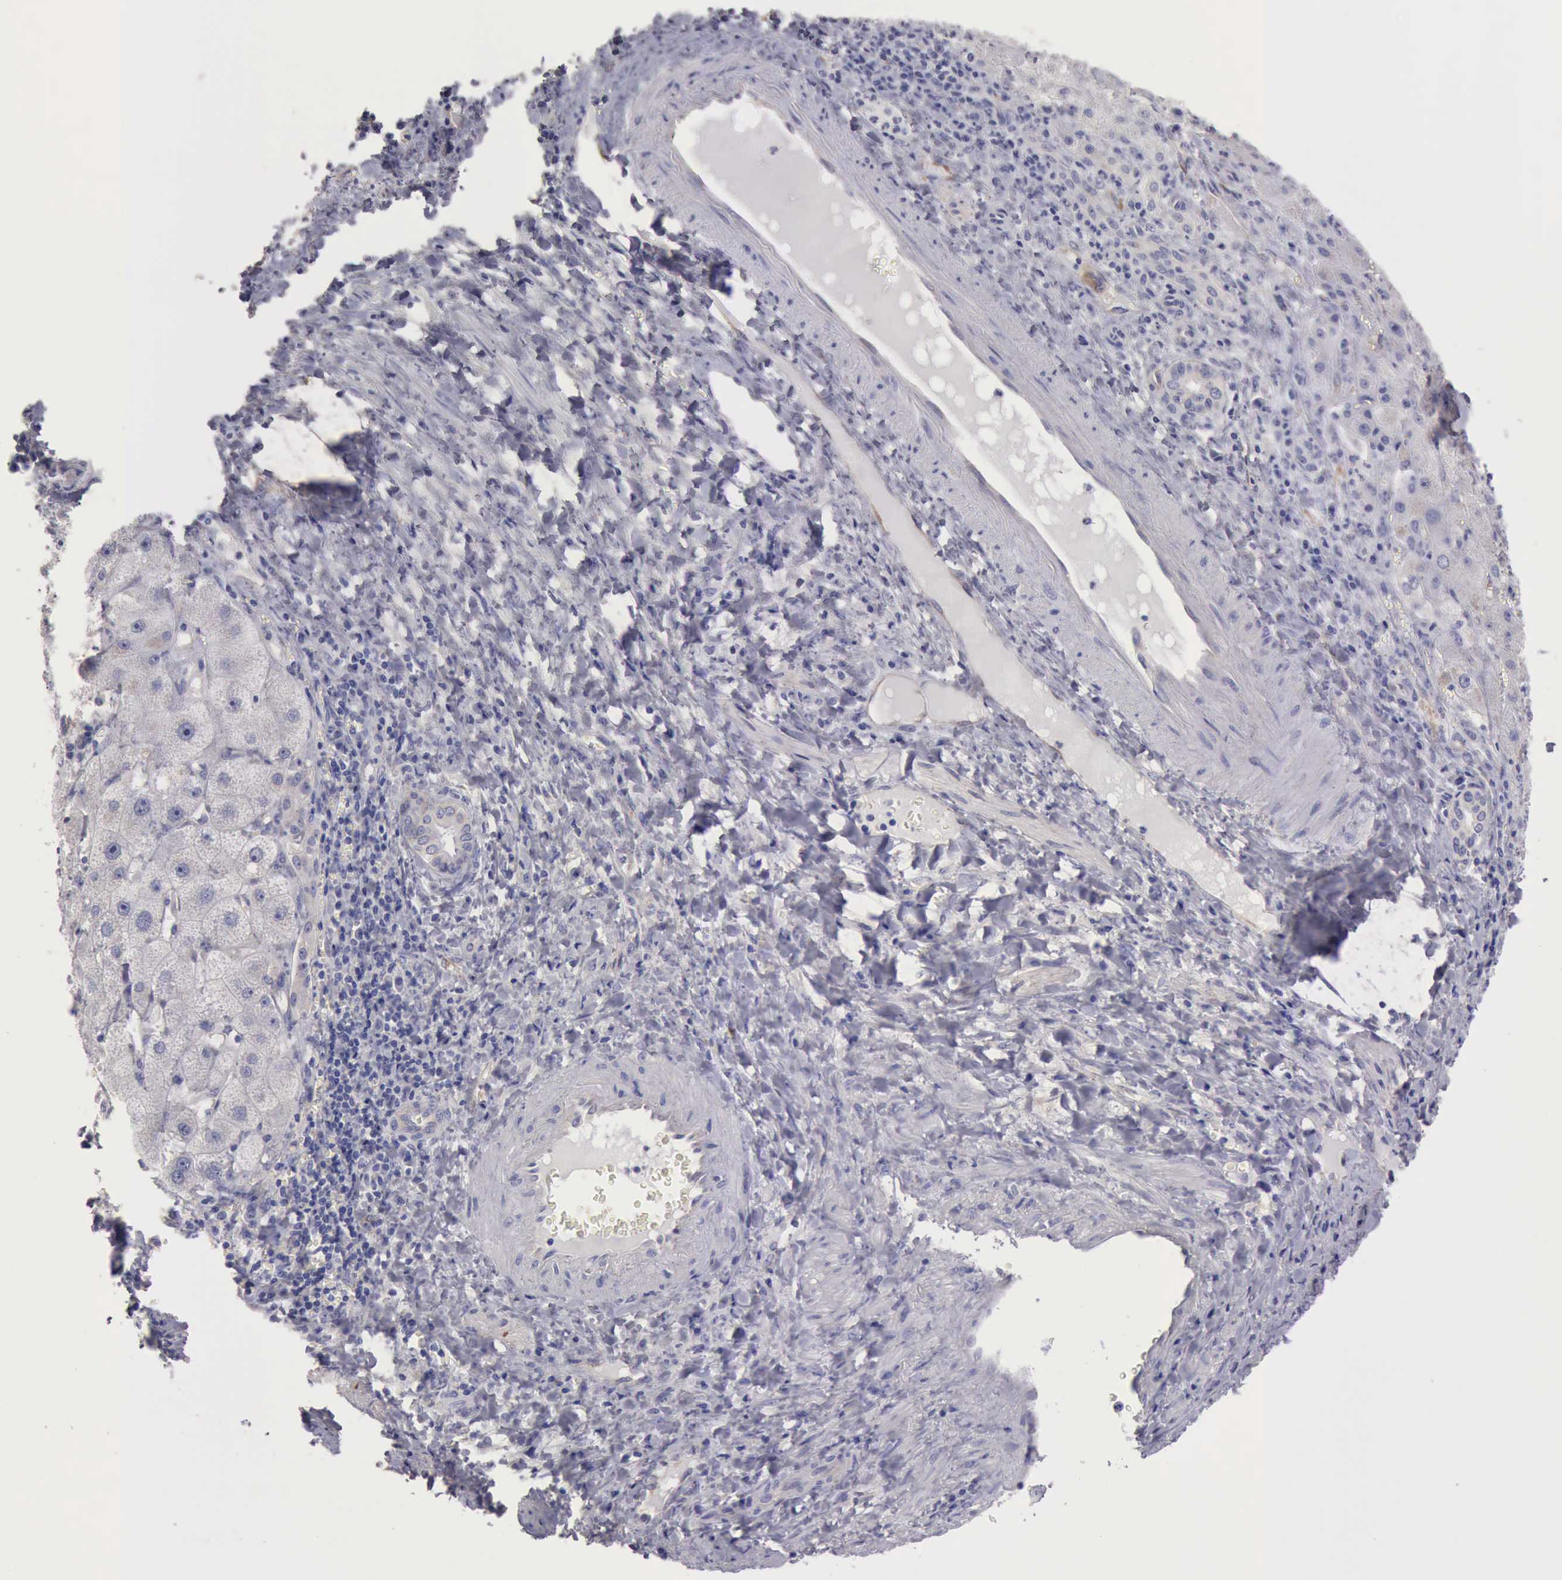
{"staining": {"intensity": "negative", "quantity": "none", "location": "none"}, "tissue": "liver cancer", "cell_type": "Tumor cells", "image_type": "cancer", "snomed": [{"axis": "morphology", "description": "Cholangiocarcinoma"}, {"axis": "topography", "description": "Liver"}], "caption": "Tumor cells are negative for protein expression in human cholangiocarcinoma (liver). The staining was performed using DAB (3,3'-diaminobenzidine) to visualize the protein expression in brown, while the nuclei were stained in blue with hematoxylin (Magnification: 20x).", "gene": "APP", "patient": {"sex": "female", "age": 79}}